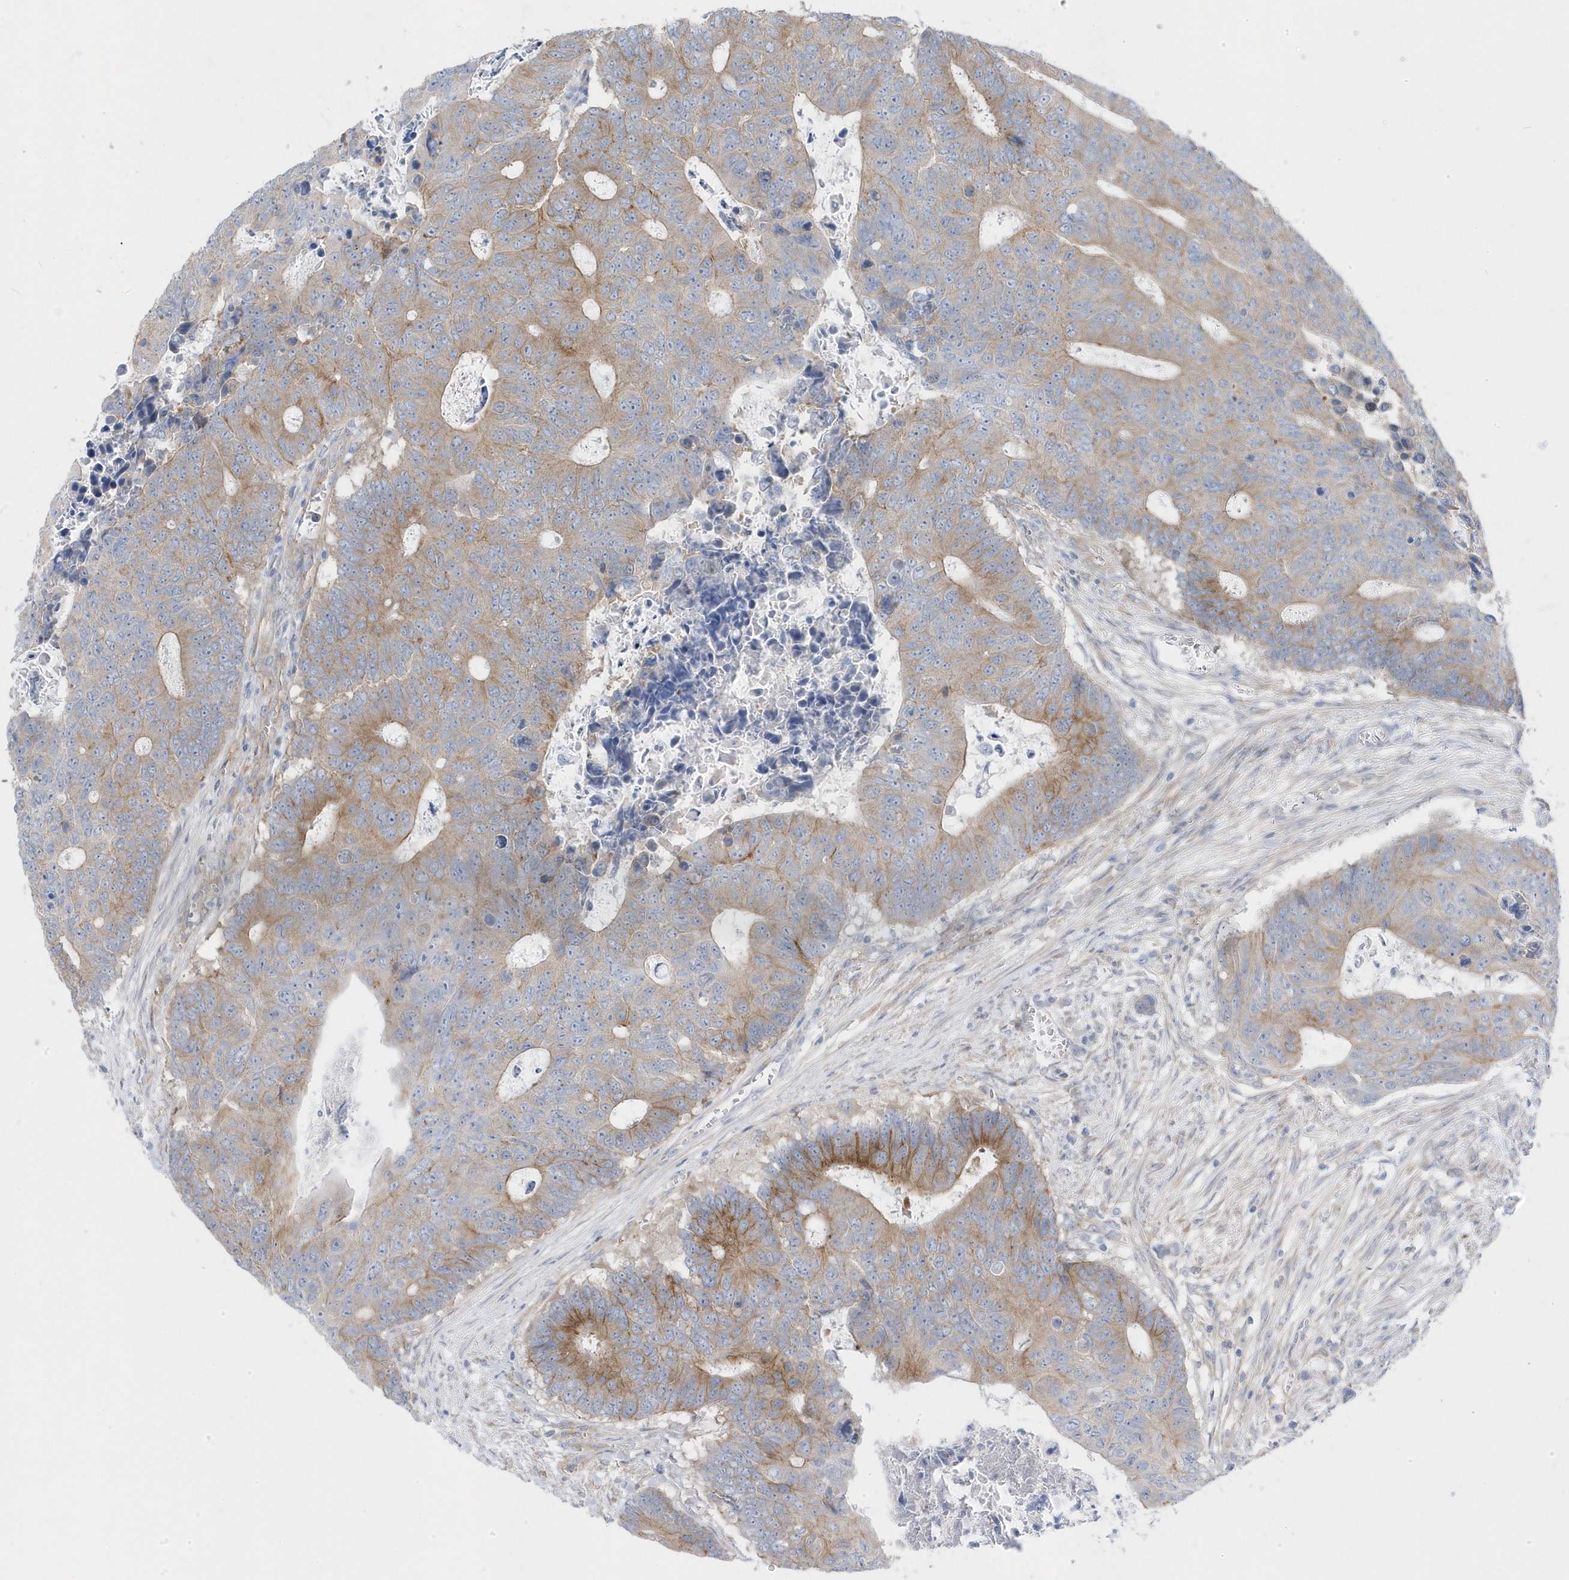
{"staining": {"intensity": "moderate", "quantity": ">75%", "location": "cytoplasmic/membranous"}, "tissue": "colorectal cancer", "cell_type": "Tumor cells", "image_type": "cancer", "snomed": [{"axis": "morphology", "description": "Adenocarcinoma, NOS"}, {"axis": "topography", "description": "Colon"}], "caption": "Brown immunohistochemical staining in adenocarcinoma (colorectal) exhibits moderate cytoplasmic/membranous expression in approximately >75% of tumor cells. The protein is shown in brown color, while the nuclei are stained blue.", "gene": "ANAPC1", "patient": {"sex": "male", "age": 87}}